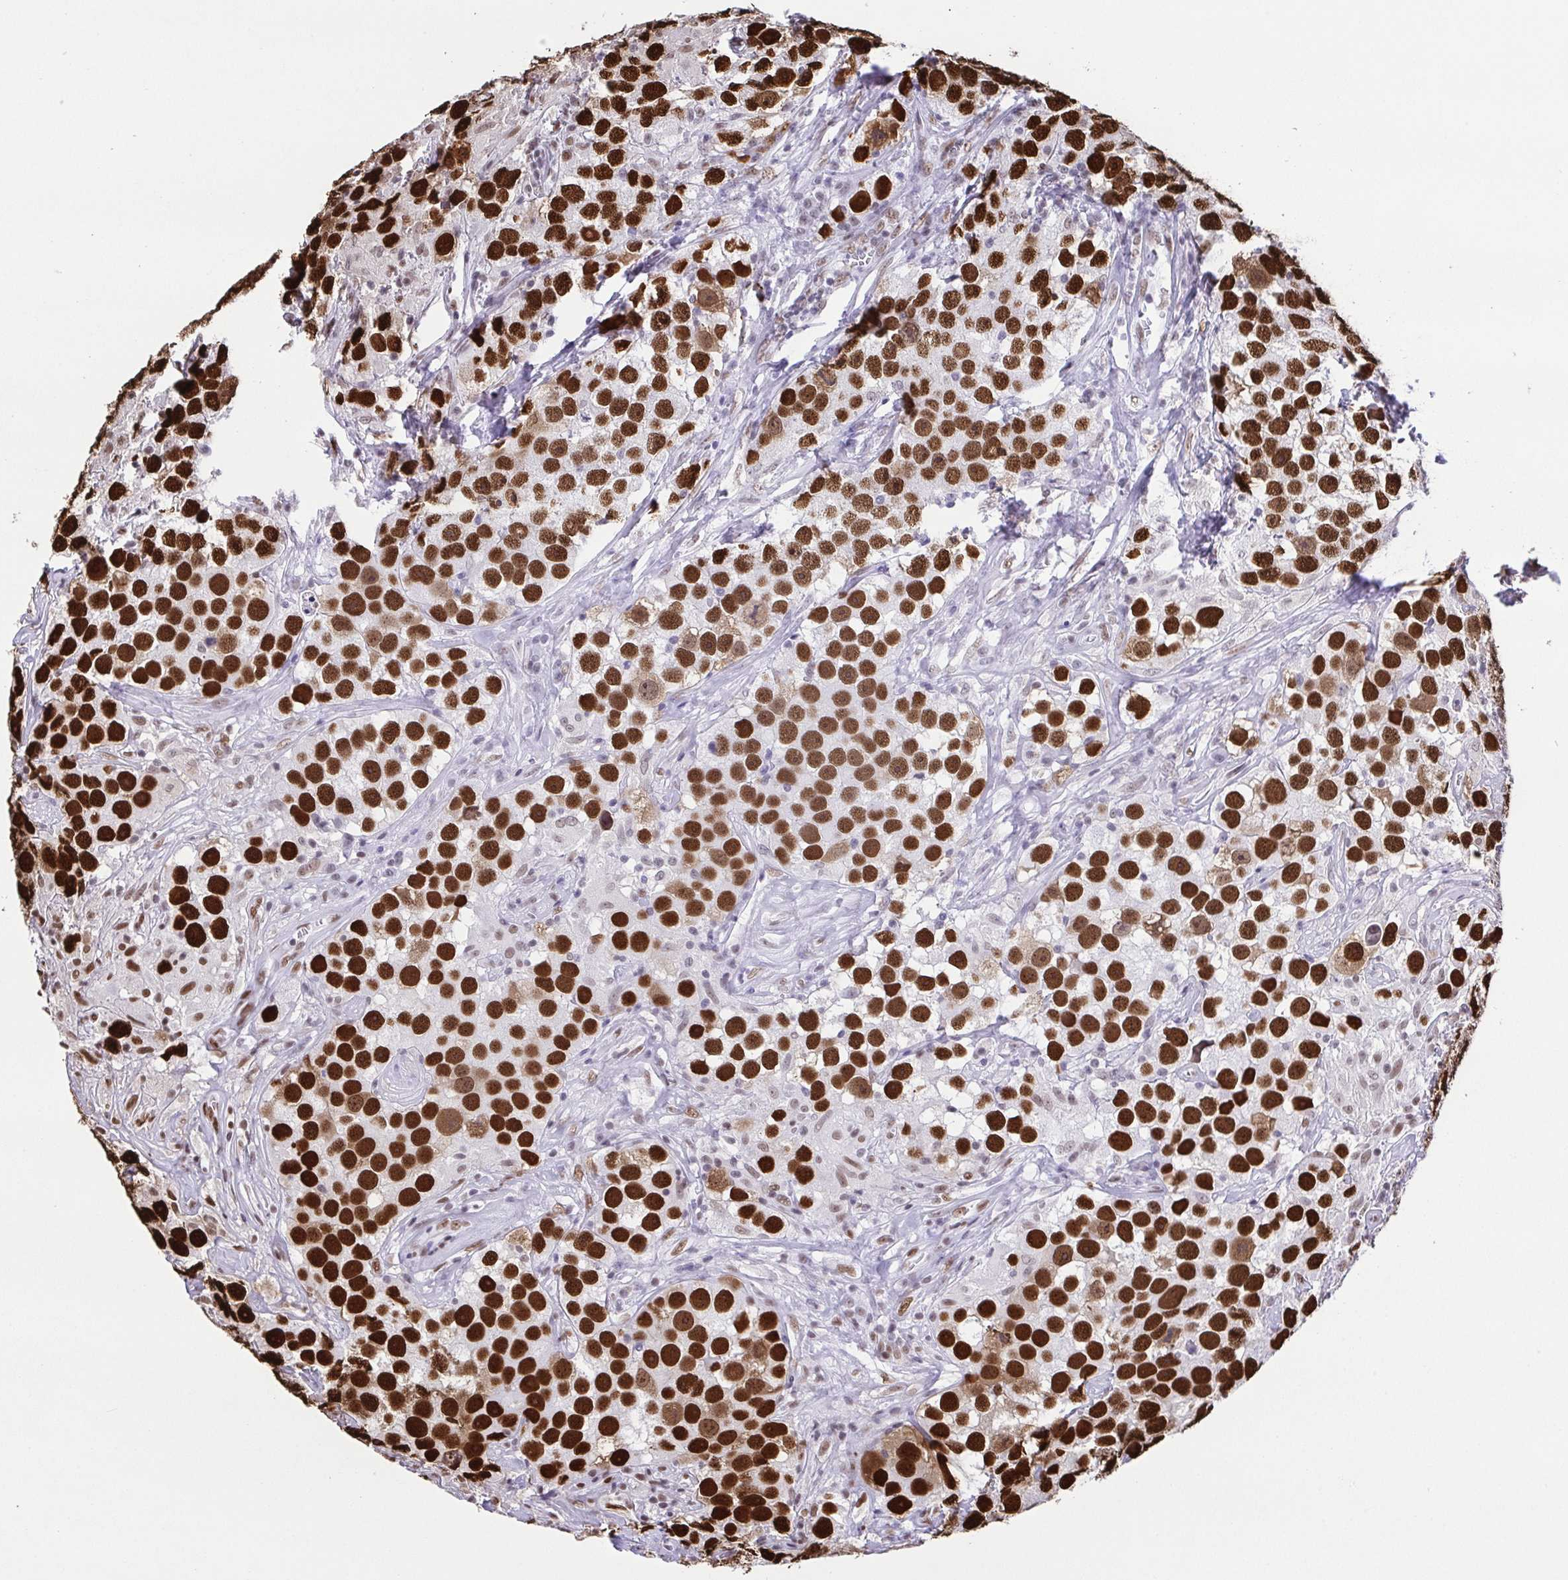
{"staining": {"intensity": "strong", "quantity": ">75%", "location": "nuclear"}, "tissue": "testis cancer", "cell_type": "Tumor cells", "image_type": "cancer", "snomed": [{"axis": "morphology", "description": "Seminoma, NOS"}, {"axis": "topography", "description": "Testis"}], "caption": "Testis cancer (seminoma) tissue reveals strong nuclear staining in about >75% of tumor cells", "gene": "TRIM28", "patient": {"sex": "male", "age": 49}}